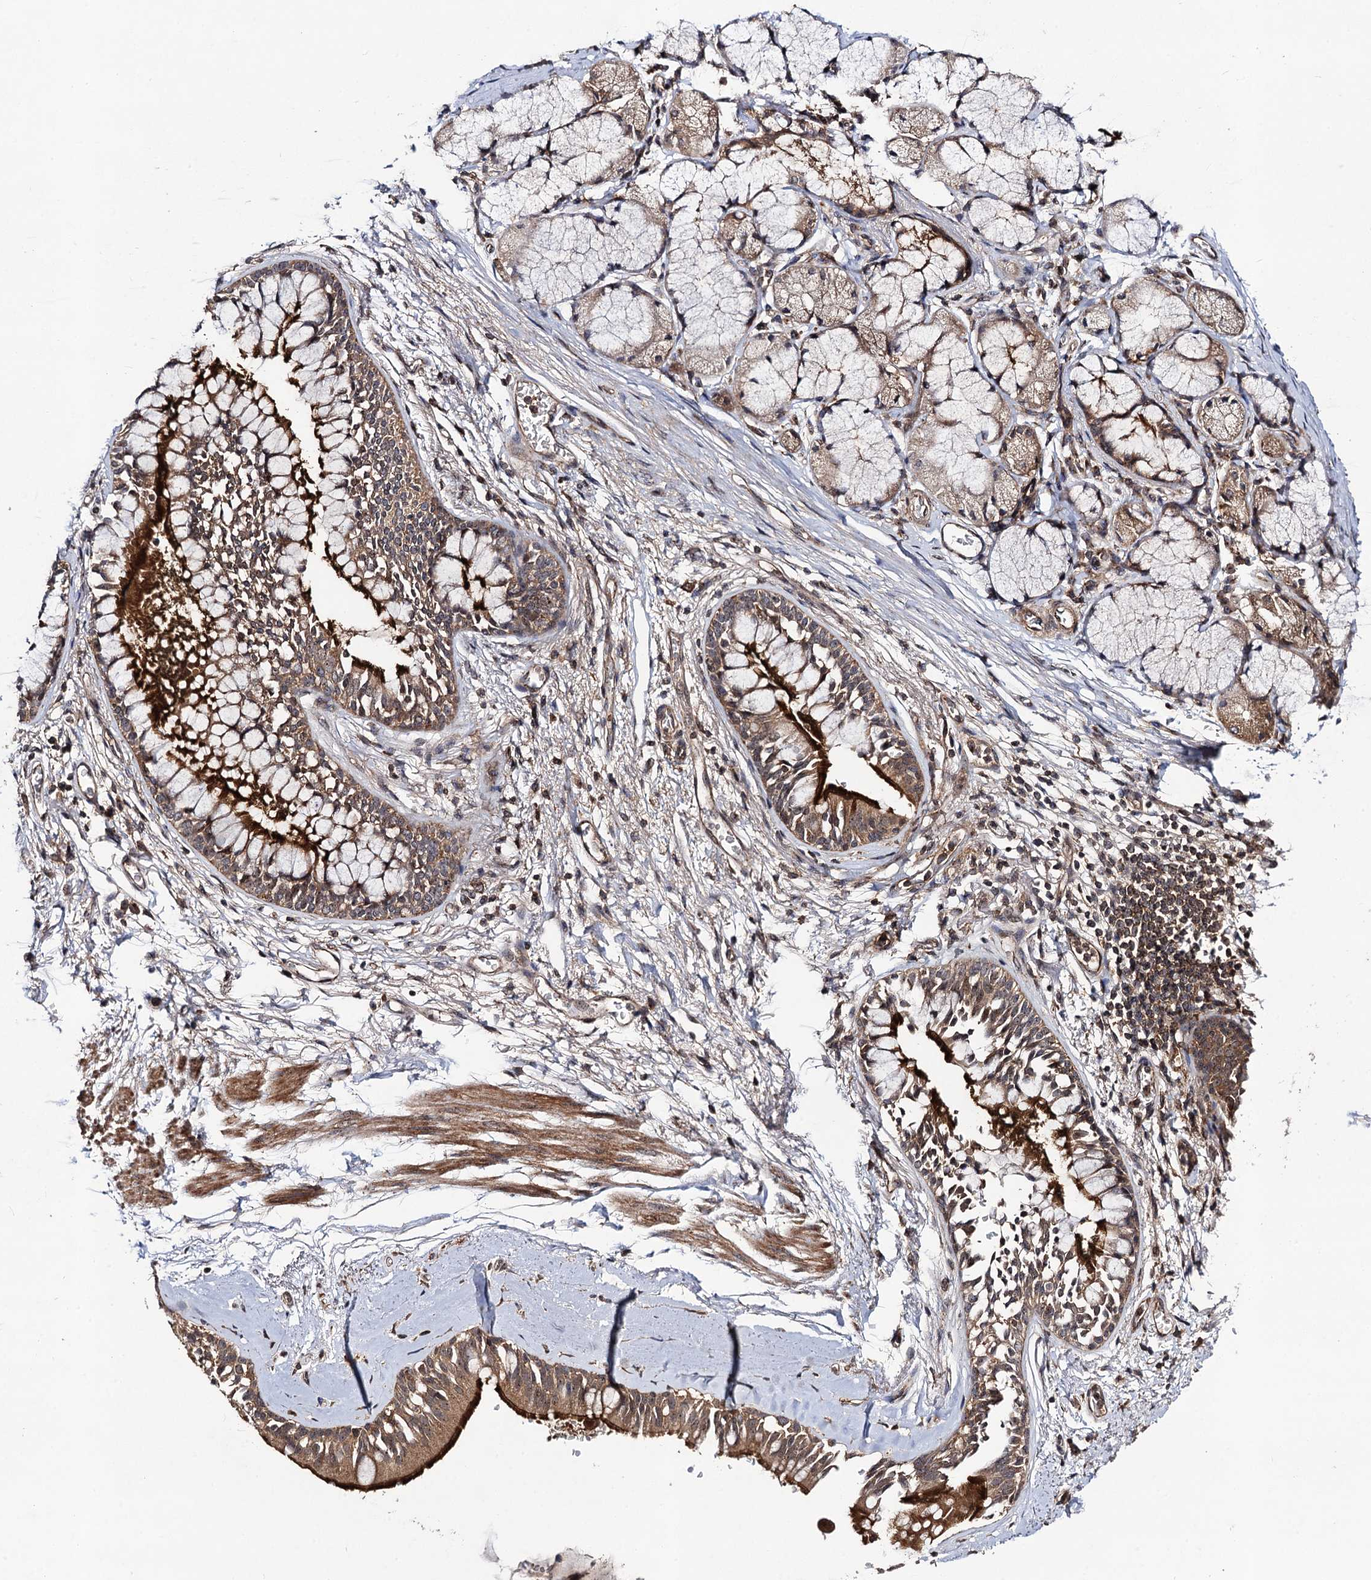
{"staining": {"intensity": "moderate", "quantity": ">75%", "location": "cytoplasmic/membranous"}, "tissue": "bronchus", "cell_type": "Respiratory epithelial cells", "image_type": "normal", "snomed": [{"axis": "morphology", "description": "Normal tissue, NOS"}, {"axis": "morphology", "description": "Inflammation, NOS"}, {"axis": "topography", "description": "Cartilage tissue"}, {"axis": "topography", "description": "Bronchus"}, {"axis": "topography", "description": "Lung"}], "caption": "High-power microscopy captured an immunohistochemistry histopathology image of normal bronchus, revealing moderate cytoplasmic/membranous expression in approximately >75% of respiratory epithelial cells.", "gene": "KXD1", "patient": {"sex": "female", "age": 64}}